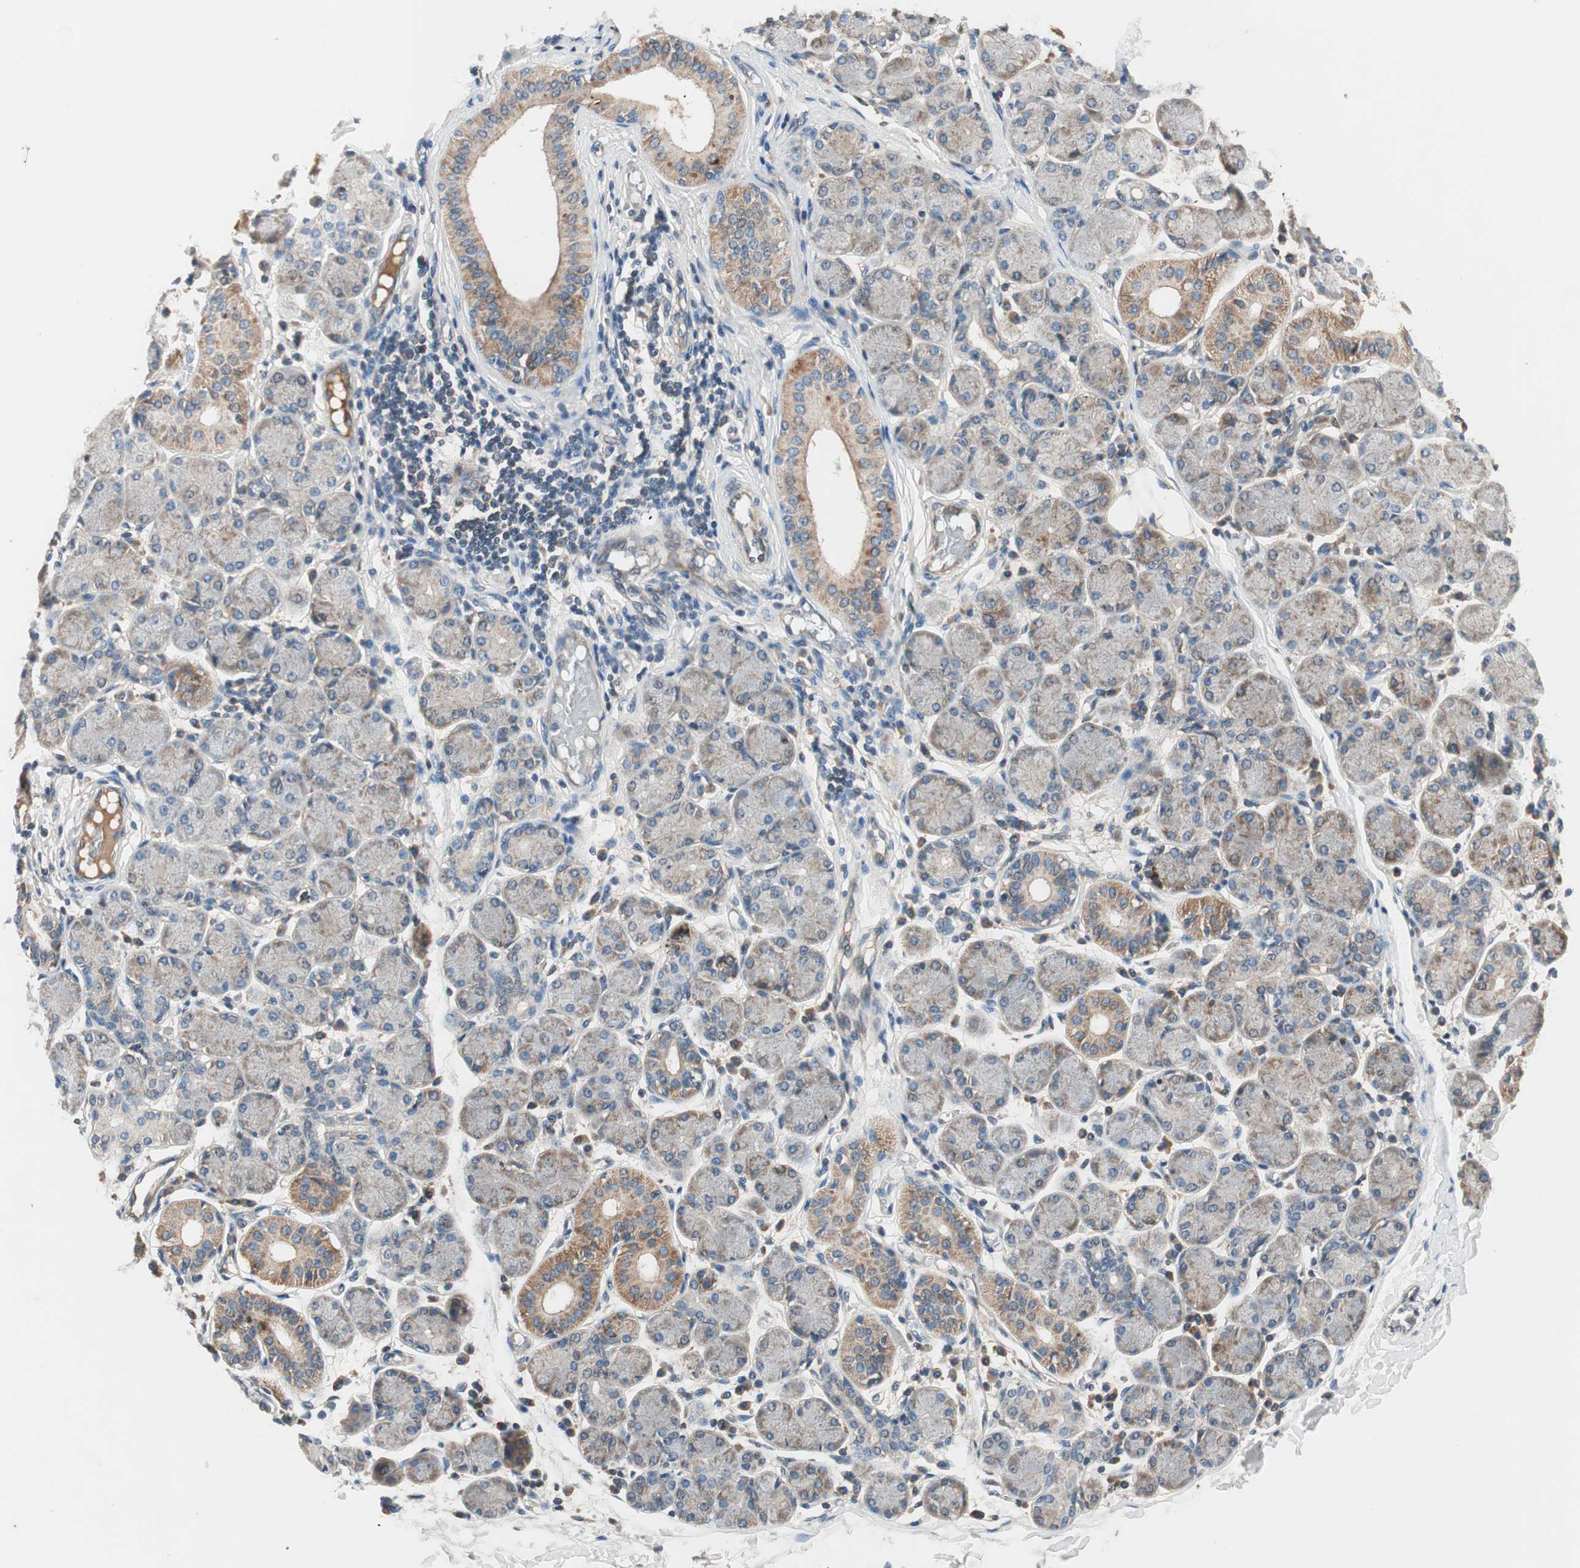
{"staining": {"intensity": "weak", "quantity": "<25%", "location": "cytoplasmic/membranous"}, "tissue": "salivary gland", "cell_type": "Glandular cells", "image_type": "normal", "snomed": [{"axis": "morphology", "description": "Normal tissue, NOS"}, {"axis": "topography", "description": "Salivary gland"}], "caption": "Glandular cells show no significant staining in normal salivary gland. (DAB immunohistochemistry visualized using brightfield microscopy, high magnification).", "gene": "HPN", "patient": {"sex": "female", "age": 24}}